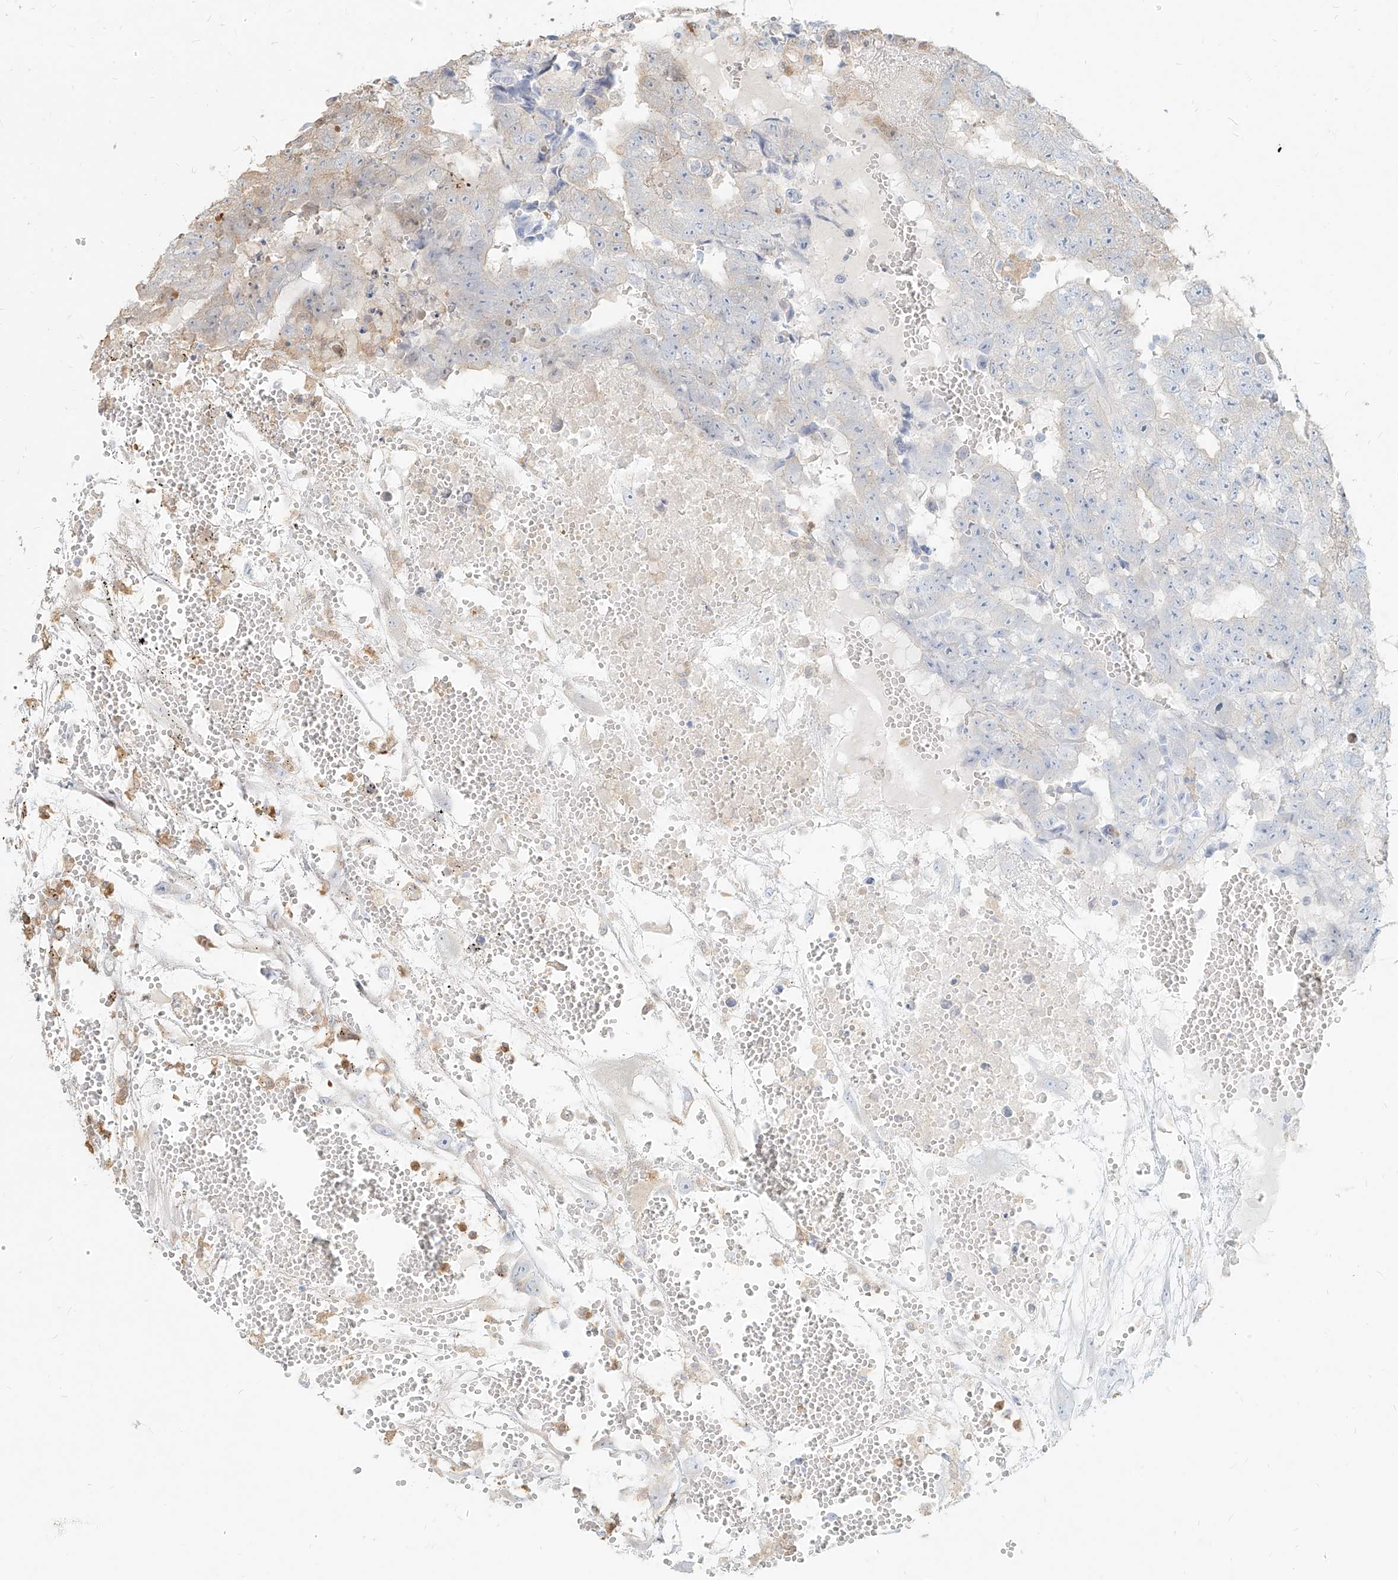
{"staining": {"intensity": "weak", "quantity": "<25%", "location": "cytoplasmic/membranous"}, "tissue": "testis cancer", "cell_type": "Tumor cells", "image_type": "cancer", "snomed": [{"axis": "morphology", "description": "Carcinoma, Embryonal, NOS"}, {"axis": "topography", "description": "Testis"}], "caption": "Embryonal carcinoma (testis) stained for a protein using IHC shows no staining tumor cells.", "gene": "PGD", "patient": {"sex": "male", "age": 25}}